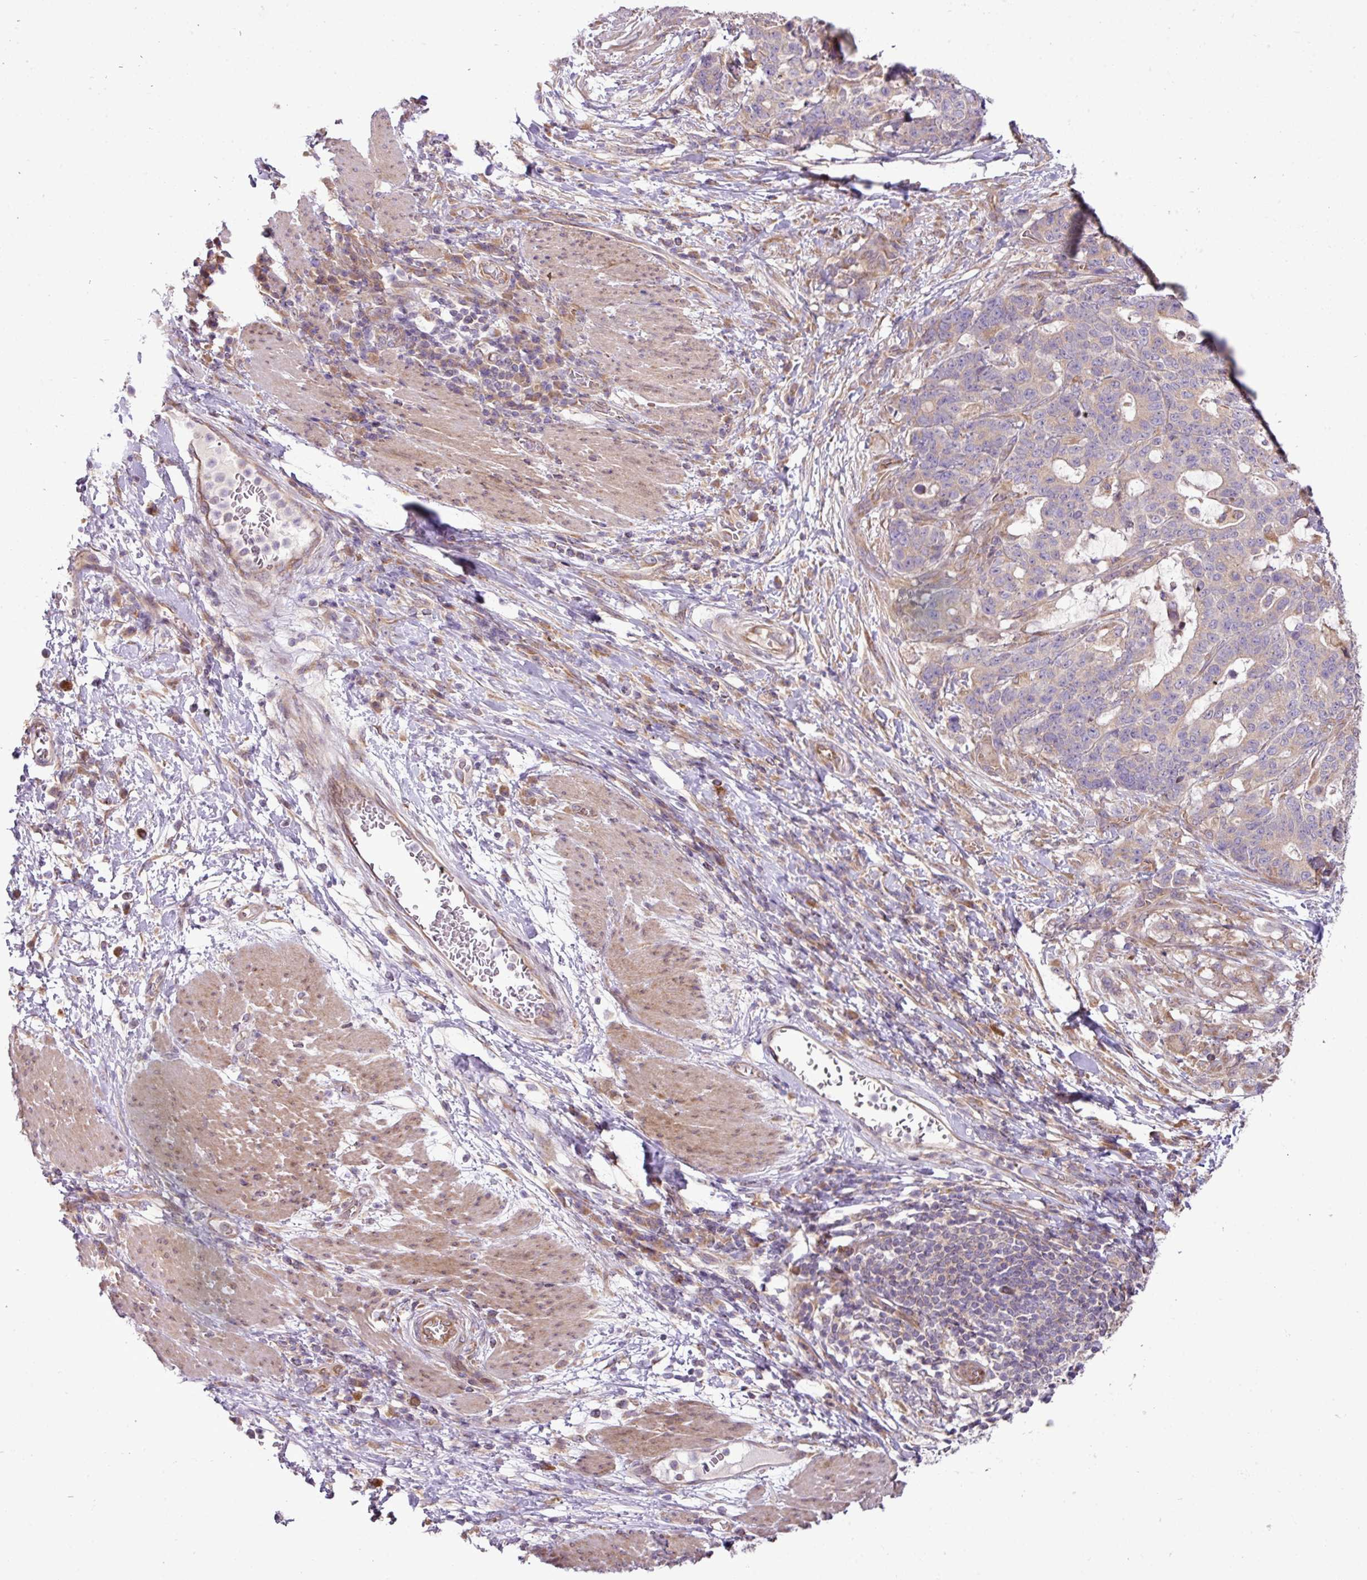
{"staining": {"intensity": "negative", "quantity": "none", "location": "none"}, "tissue": "stomach cancer", "cell_type": "Tumor cells", "image_type": "cancer", "snomed": [{"axis": "morphology", "description": "Normal tissue, NOS"}, {"axis": "morphology", "description": "Adenocarcinoma, NOS"}, {"axis": "topography", "description": "Stomach"}], "caption": "IHC of stomach cancer (adenocarcinoma) demonstrates no positivity in tumor cells.", "gene": "COX18", "patient": {"sex": "female", "age": 64}}